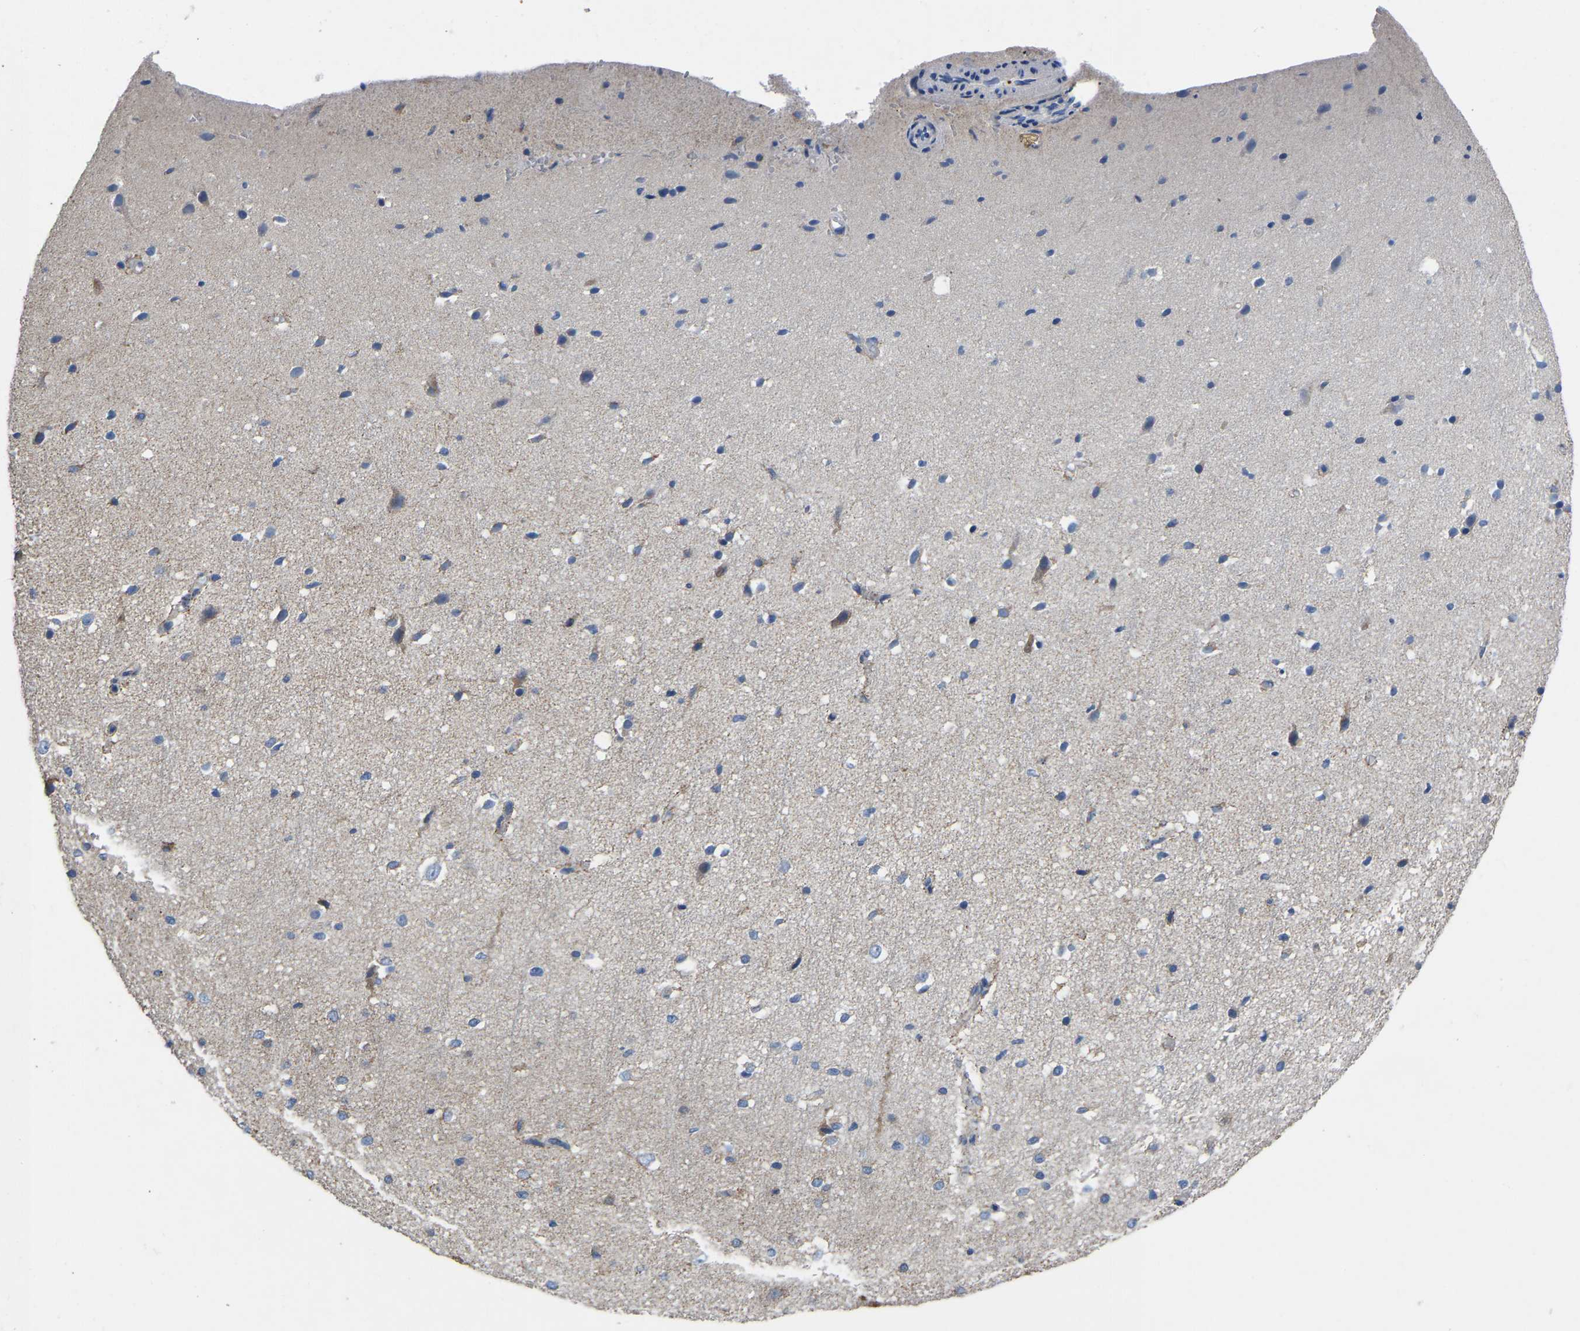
{"staining": {"intensity": "negative", "quantity": "none", "location": "none"}, "tissue": "cerebral cortex", "cell_type": "Endothelial cells", "image_type": "normal", "snomed": [{"axis": "morphology", "description": "Normal tissue, NOS"}, {"axis": "morphology", "description": "Developmental malformation"}, {"axis": "topography", "description": "Cerebral cortex"}], "caption": "Photomicrograph shows no protein expression in endothelial cells of unremarkable cerebral cortex. Brightfield microscopy of IHC stained with DAB (brown) and hematoxylin (blue), captured at high magnification.", "gene": "BCL10", "patient": {"sex": "female", "age": 30}}